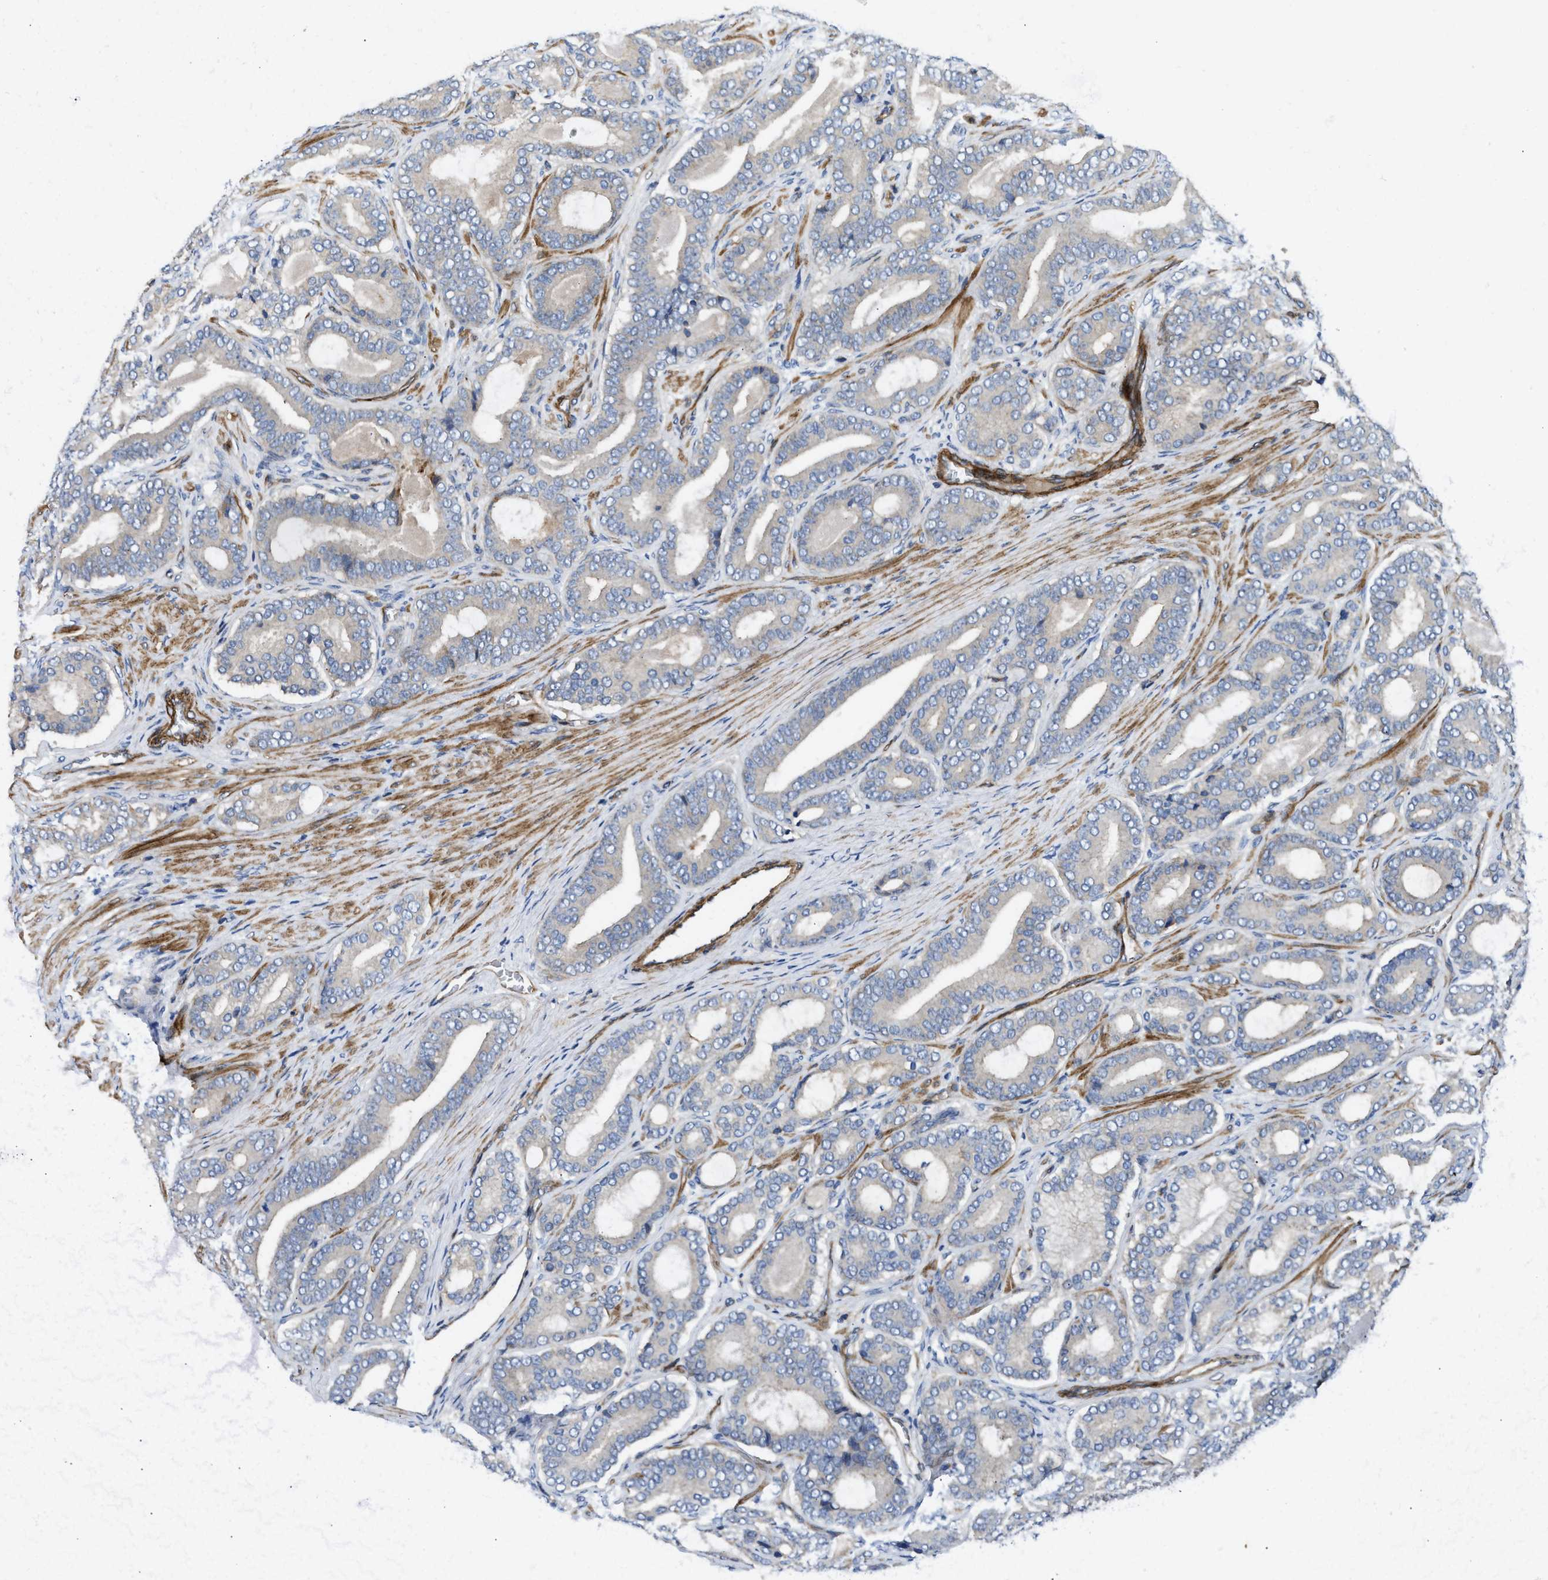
{"staining": {"intensity": "moderate", "quantity": "<25%", "location": "cytoplasmic/membranous"}, "tissue": "prostate cancer", "cell_type": "Tumor cells", "image_type": "cancer", "snomed": [{"axis": "morphology", "description": "Adenocarcinoma, High grade"}, {"axis": "topography", "description": "Prostate"}], "caption": "Protein staining by immunohistochemistry shows moderate cytoplasmic/membranous positivity in about <25% of tumor cells in prostate cancer (high-grade adenocarcinoma).", "gene": "NYNRIN", "patient": {"sex": "male", "age": 60}}